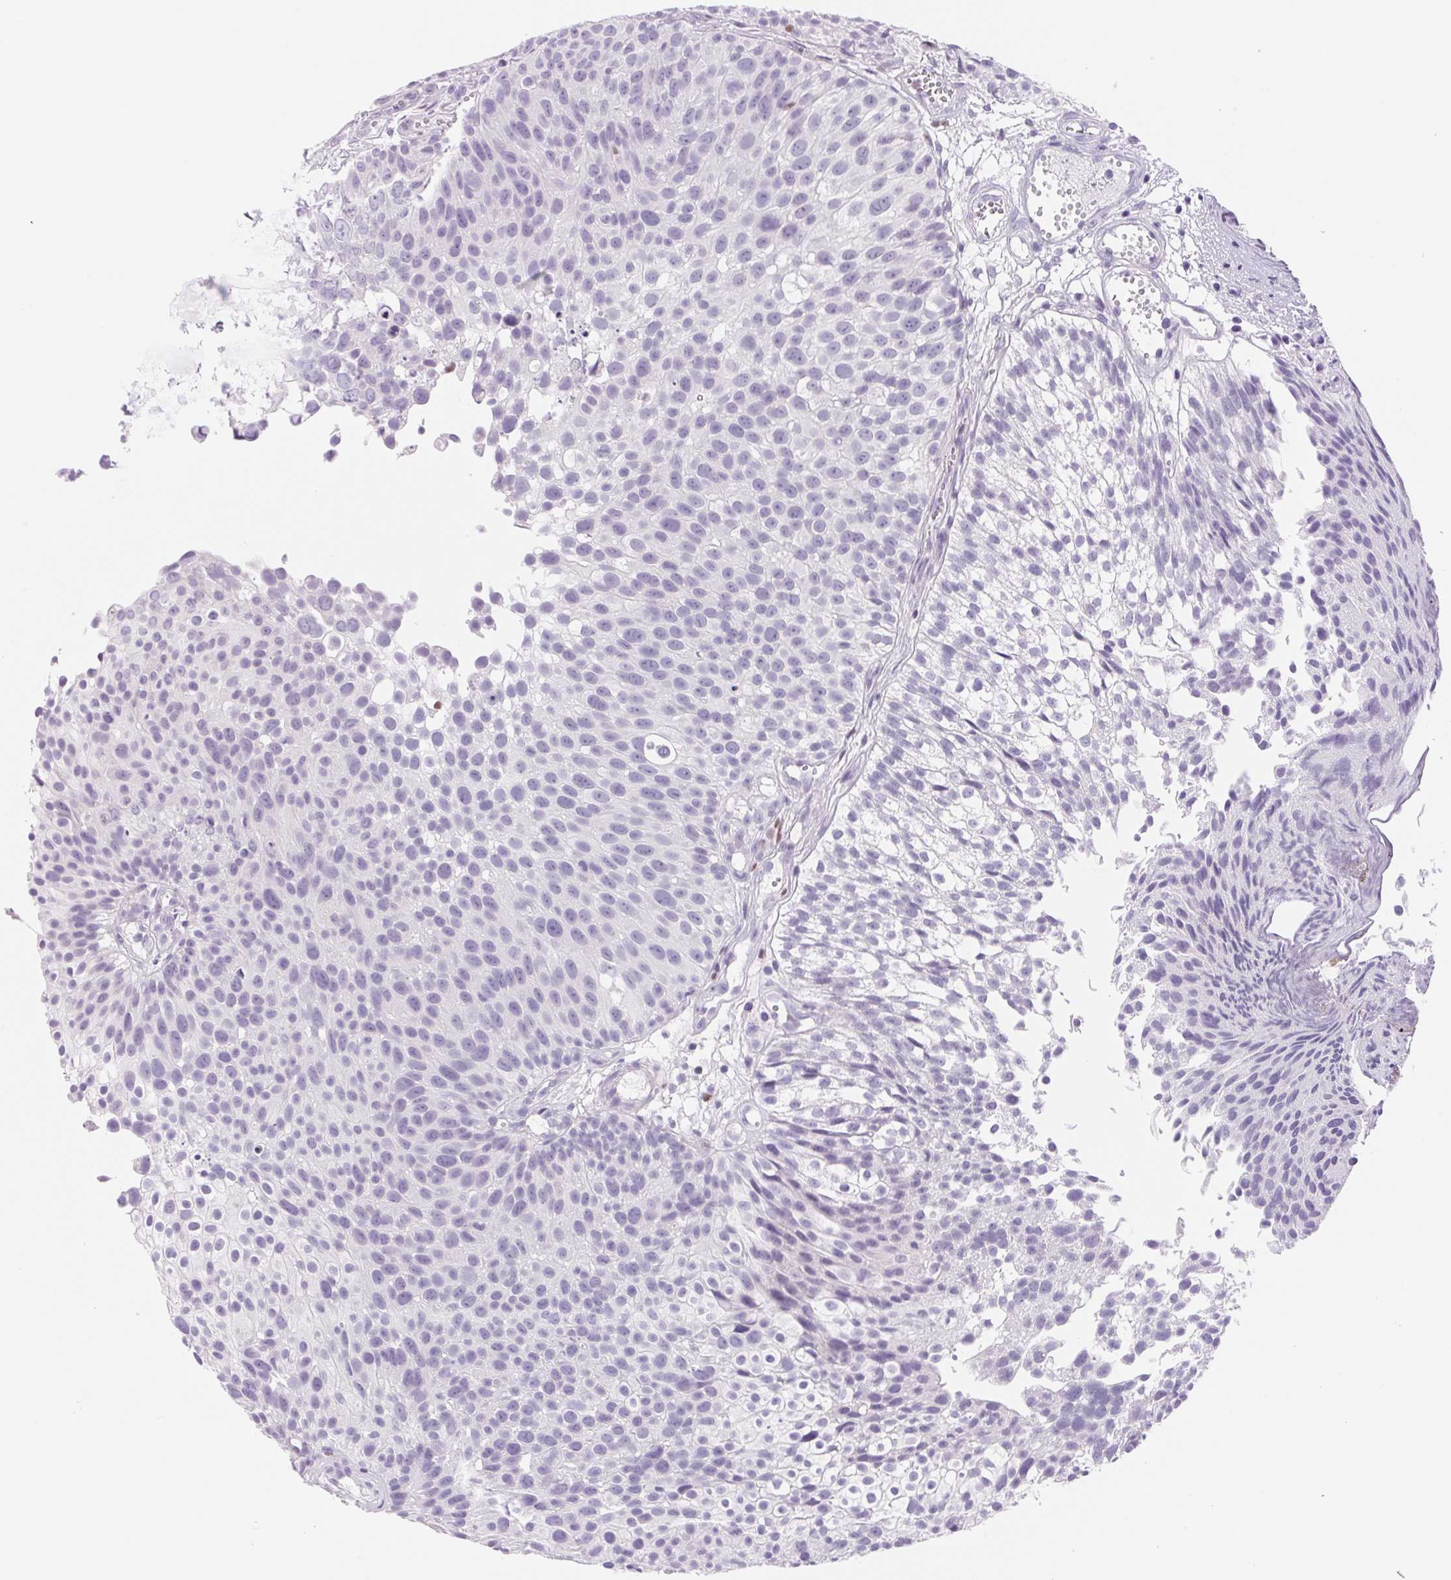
{"staining": {"intensity": "negative", "quantity": "none", "location": "none"}, "tissue": "urothelial cancer", "cell_type": "Tumor cells", "image_type": "cancer", "snomed": [{"axis": "morphology", "description": "Urothelial carcinoma, Low grade"}, {"axis": "topography", "description": "Urinary bladder"}], "caption": "Immunohistochemical staining of human low-grade urothelial carcinoma shows no significant staining in tumor cells. Nuclei are stained in blue.", "gene": "ASGR2", "patient": {"sex": "male", "age": 70}}